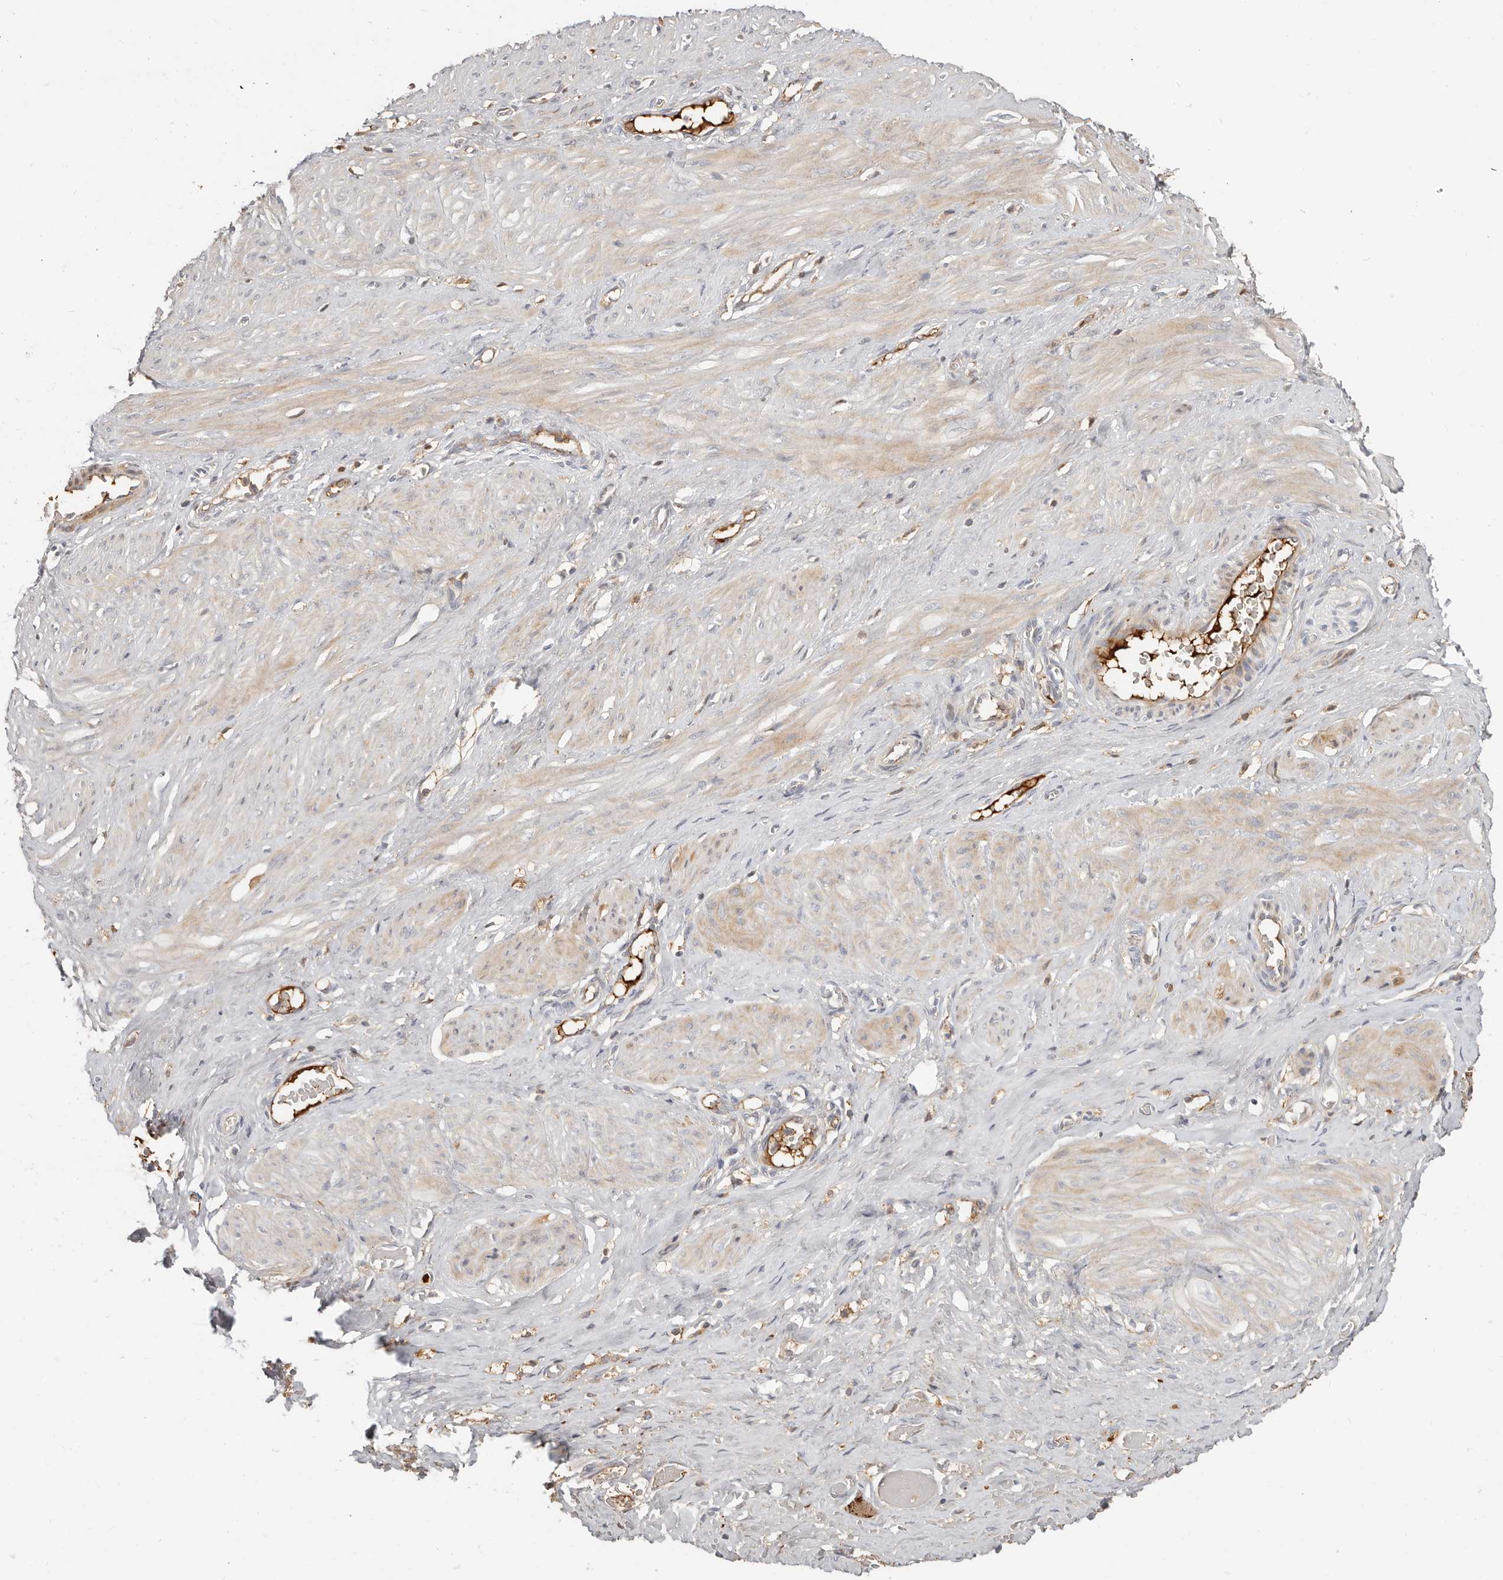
{"staining": {"intensity": "moderate", "quantity": ">75%", "location": "cytoplasmic/membranous"}, "tissue": "smooth muscle", "cell_type": "Smooth muscle cells", "image_type": "normal", "snomed": [{"axis": "morphology", "description": "Normal tissue, NOS"}, {"axis": "topography", "description": "Endometrium"}], "caption": "Smooth muscle stained for a protein demonstrates moderate cytoplasmic/membranous positivity in smooth muscle cells.", "gene": "MTFR2", "patient": {"sex": "female", "age": 33}}